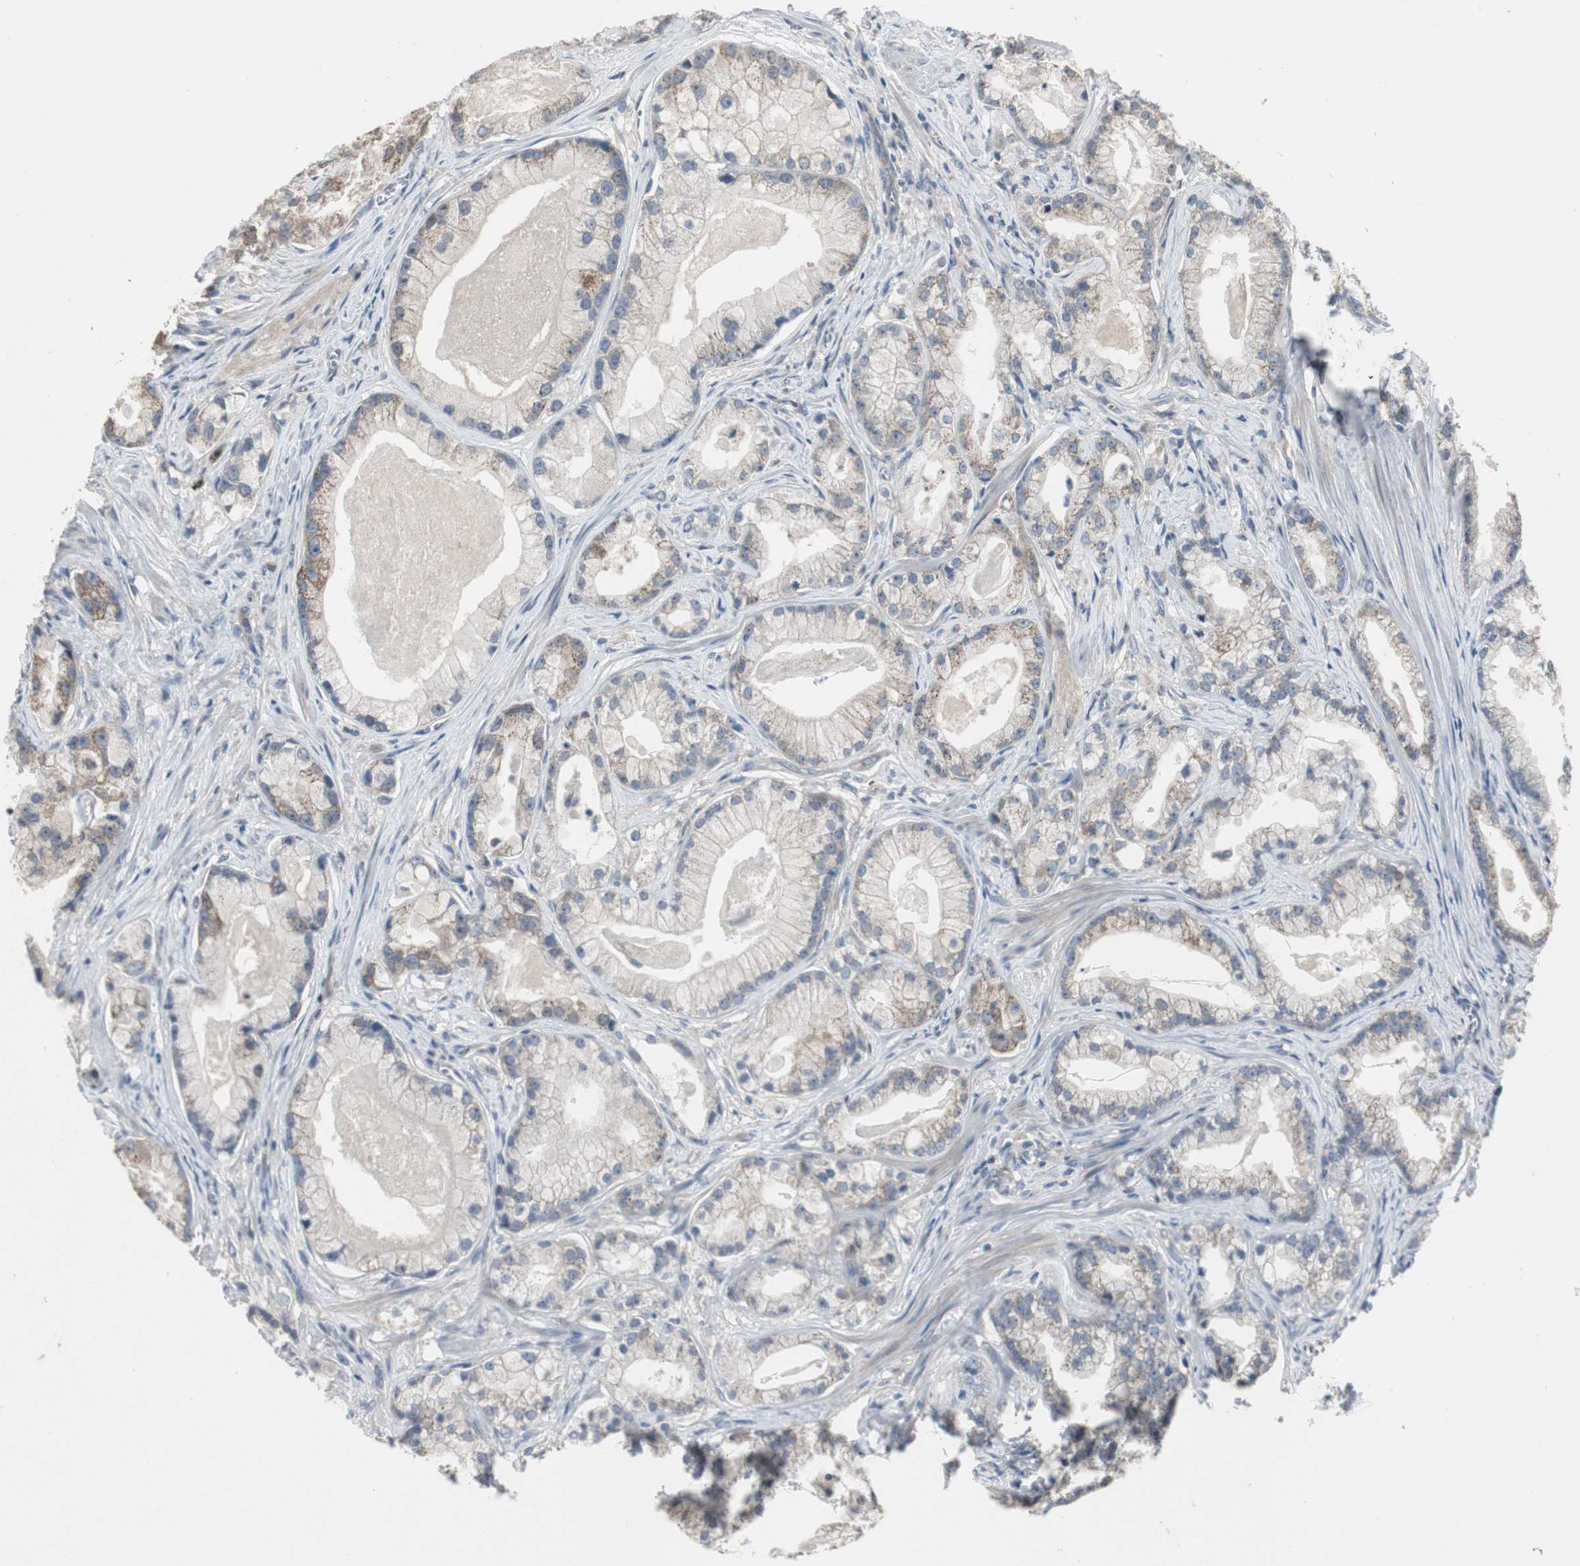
{"staining": {"intensity": "weak", "quantity": ">75%", "location": "cytoplasmic/membranous"}, "tissue": "prostate cancer", "cell_type": "Tumor cells", "image_type": "cancer", "snomed": [{"axis": "morphology", "description": "Adenocarcinoma, Low grade"}, {"axis": "topography", "description": "Prostate"}], "caption": "Protein staining of prostate cancer (low-grade adenocarcinoma) tissue reveals weak cytoplasmic/membranous positivity in about >75% of tumor cells.", "gene": "MYT1", "patient": {"sex": "male", "age": 59}}